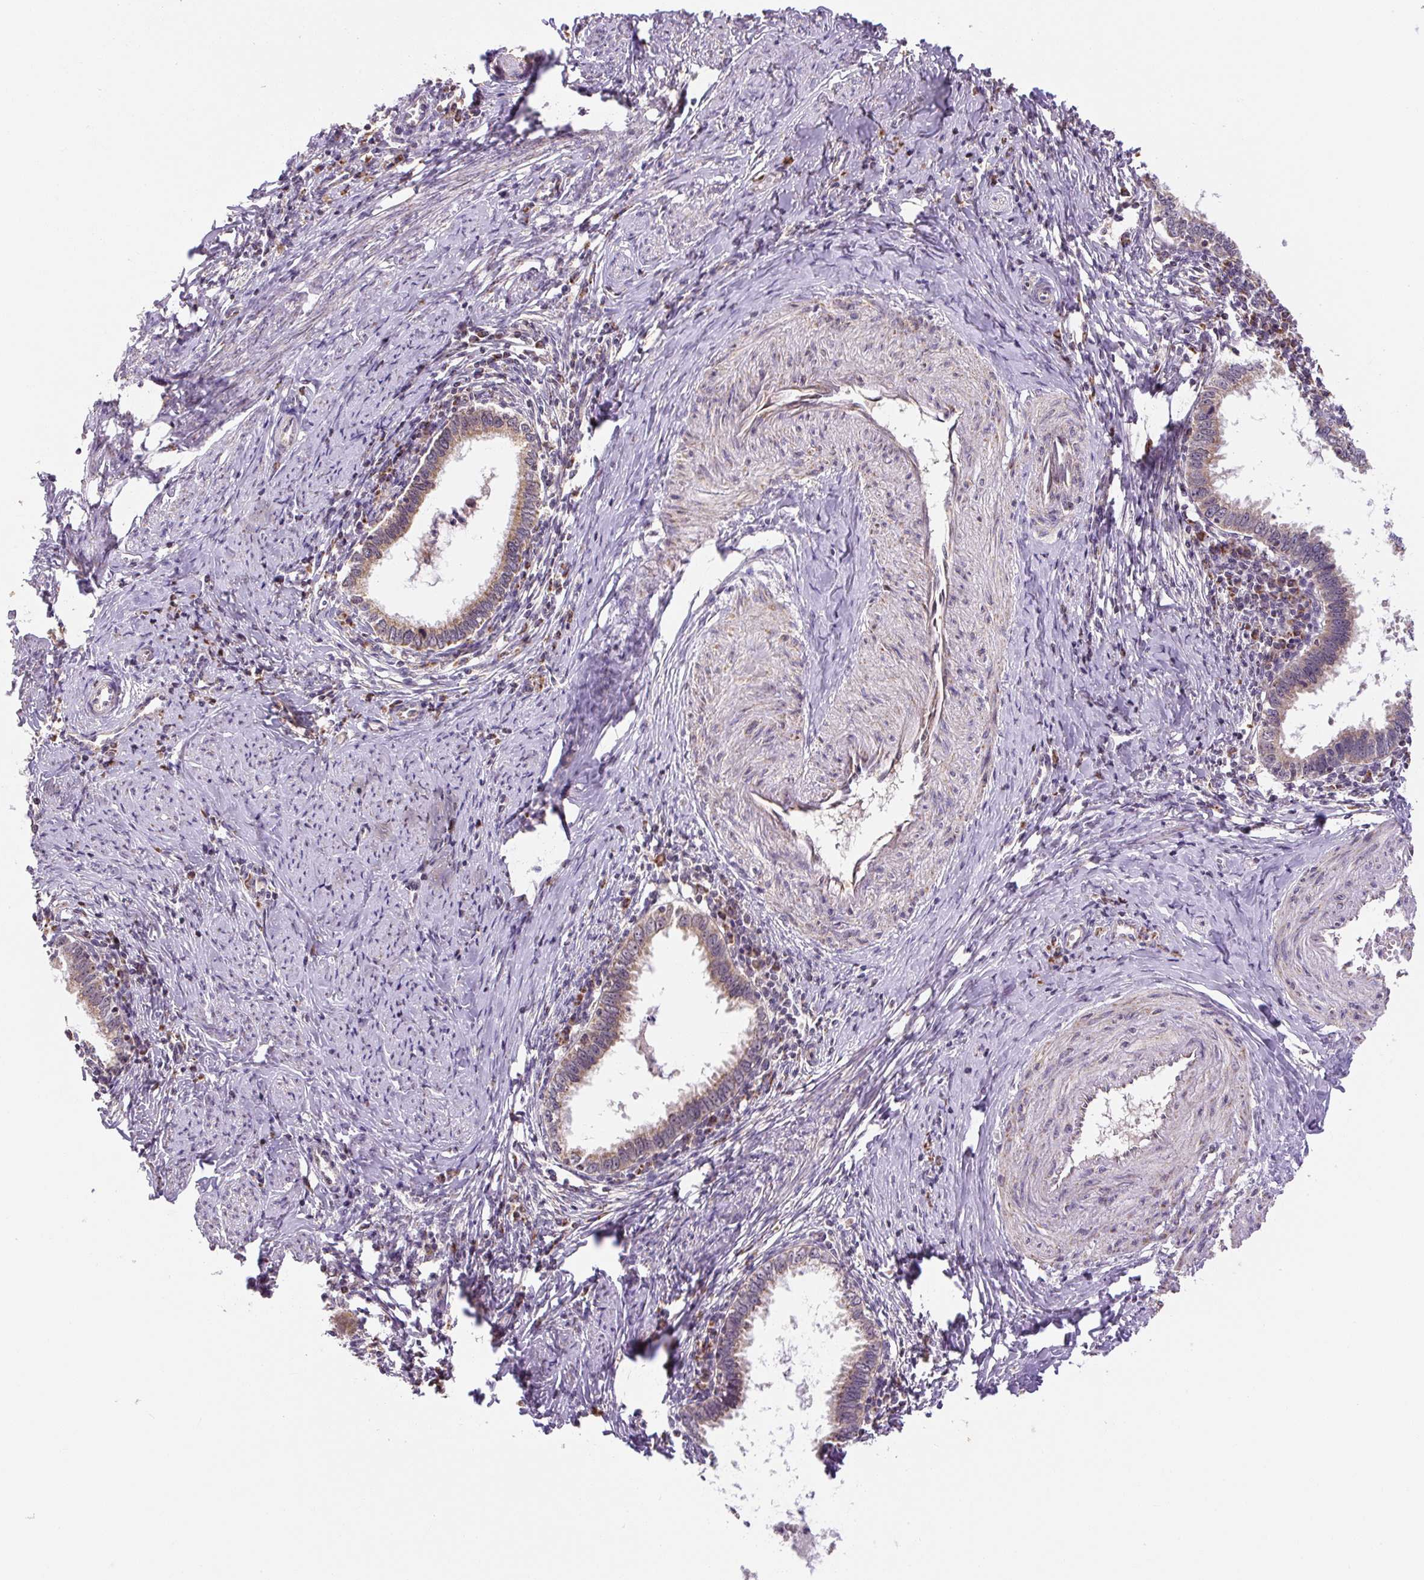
{"staining": {"intensity": "moderate", "quantity": ">75%", "location": "cytoplasmic/membranous"}, "tissue": "cervical cancer", "cell_type": "Tumor cells", "image_type": "cancer", "snomed": [{"axis": "morphology", "description": "Adenocarcinoma, NOS"}, {"axis": "topography", "description": "Cervix"}], "caption": "Adenocarcinoma (cervical) stained with DAB immunohistochemistry reveals medium levels of moderate cytoplasmic/membranous expression in about >75% of tumor cells.", "gene": "MFSD9", "patient": {"sex": "female", "age": 36}}